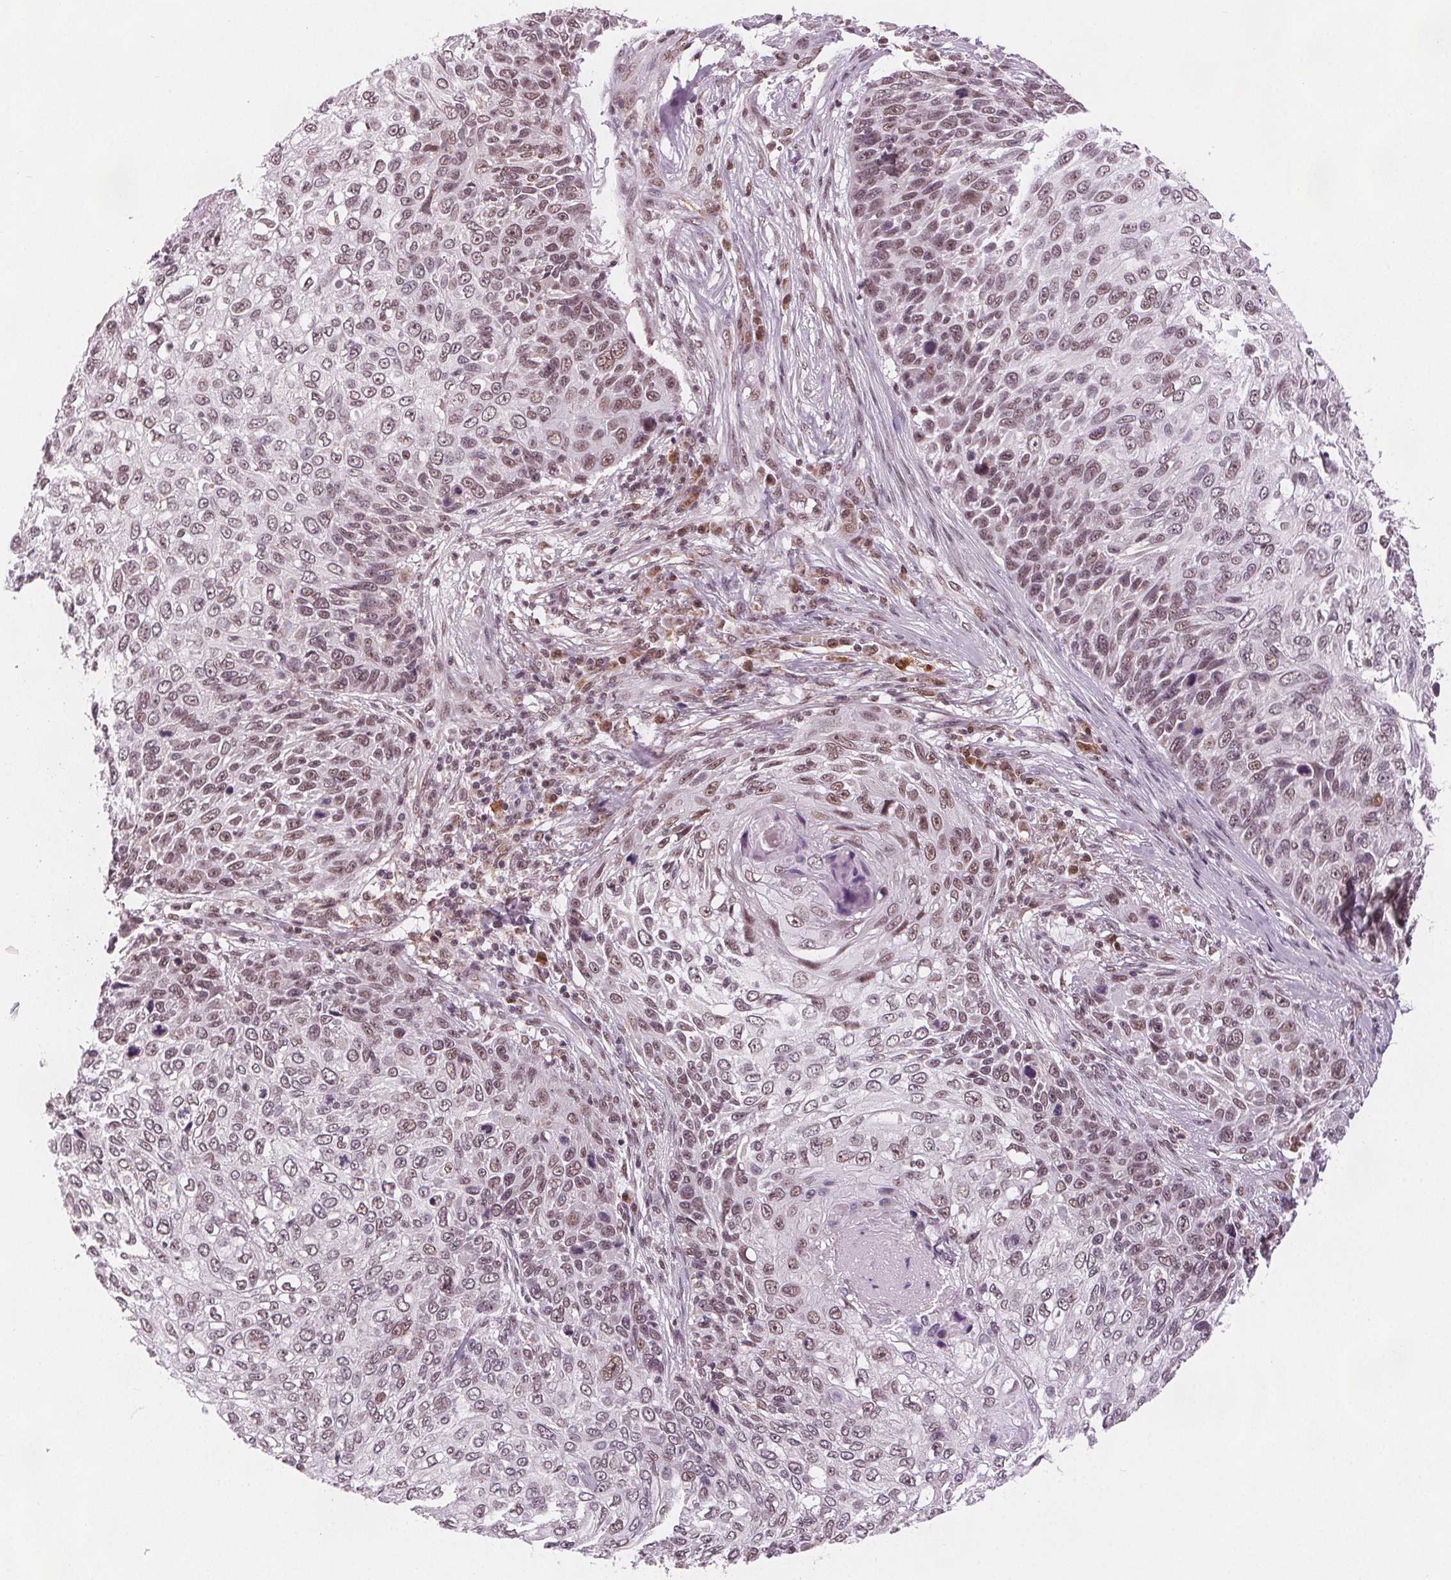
{"staining": {"intensity": "weak", "quantity": "25%-75%", "location": "nuclear"}, "tissue": "skin cancer", "cell_type": "Tumor cells", "image_type": "cancer", "snomed": [{"axis": "morphology", "description": "Squamous cell carcinoma, NOS"}, {"axis": "topography", "description": "Skin"}], "caption": "Immunohistochemistry (IHC) micrograph of skin cancer (squamous cell carcinoma) stained for a protein (brown), which displays low levels of weak nuclear expression in approximately 25%-75% of tumor cells.", "gene": "DPM2", "patient": {"sex": "male", "age": 92}}